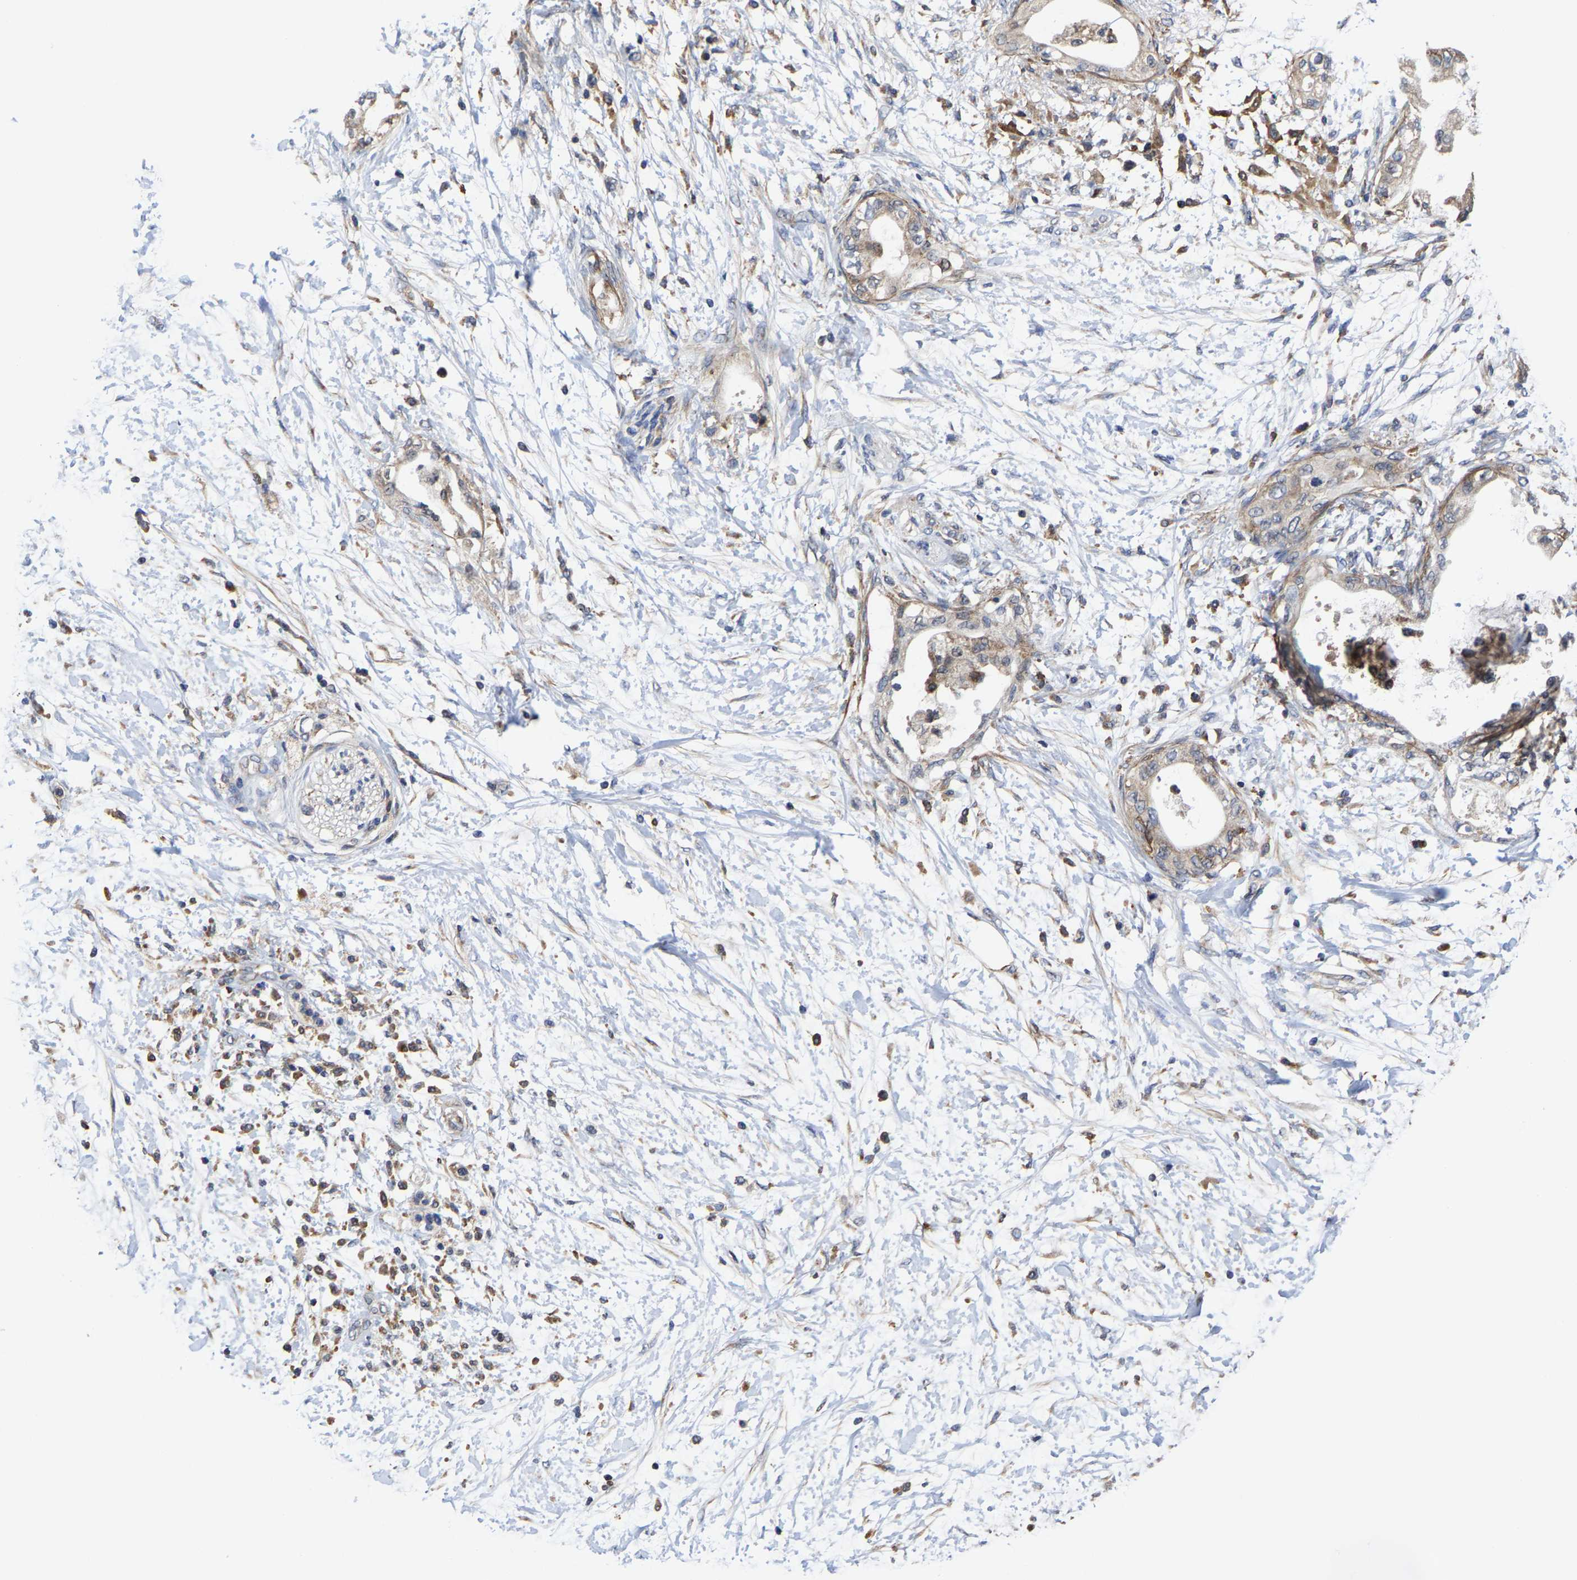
{"staining": {"intensity": "negative", "quantity": "none", "location": "none"}, "tissue": "adipose tissue", "cell_type": "Adipocytes", "image_type": "normal", "snomed": [{"axis": "morphology", "description": "Normal tissue, NOS"}, {"axis": "morphology", "description": "Adenocarcinoma, NOS"}, {"axis": "topography", "description": "Duodenum"}, {"axis": "topography", "description": "Peripheral nerve tissue"}], "caption": "The photomicrograph exhibits no significant expression in adipocytes of adipose tissue.", "gene": "PFKFB3", "patient": {"sex": "female", "age": 60}}